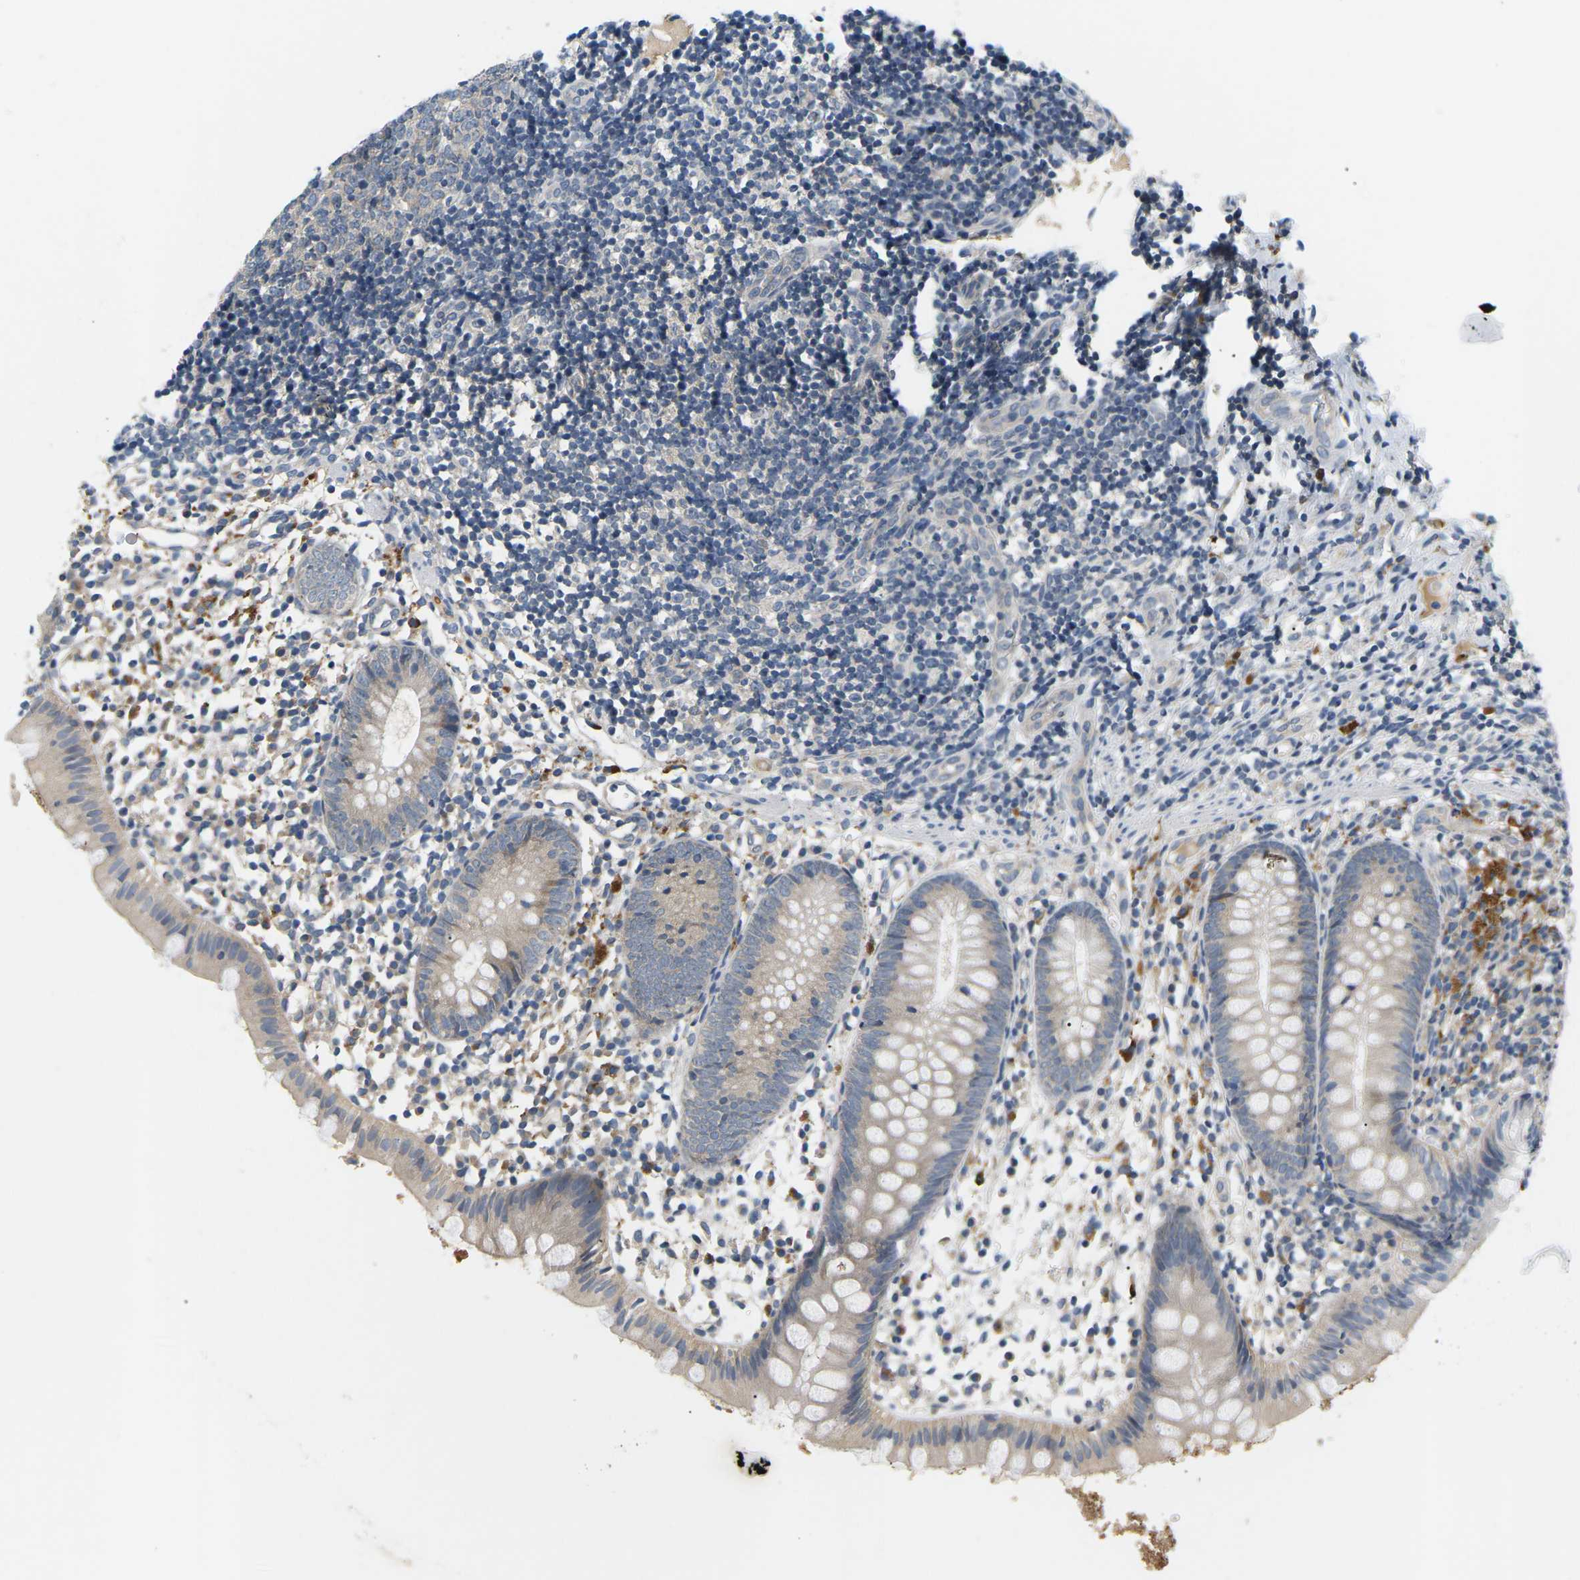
{"staining": {"intensity": "negative", "quantity": "none", "location": "none"}, "tissue": "appendix", "cell_type": "Glandular cells", "image_type": "normal", "snomed": [{"axis": "morphology", "description": "Normal tissue, NOS"}, {"axis": "topography", "description": "Appendix"}], "caption": "Appendix stained for a protein using immunohistochemistry (IHC) displays no positivity glandular cells.", "gene": "EVA1C", "patient": {"sex": "female", "age": 20}}